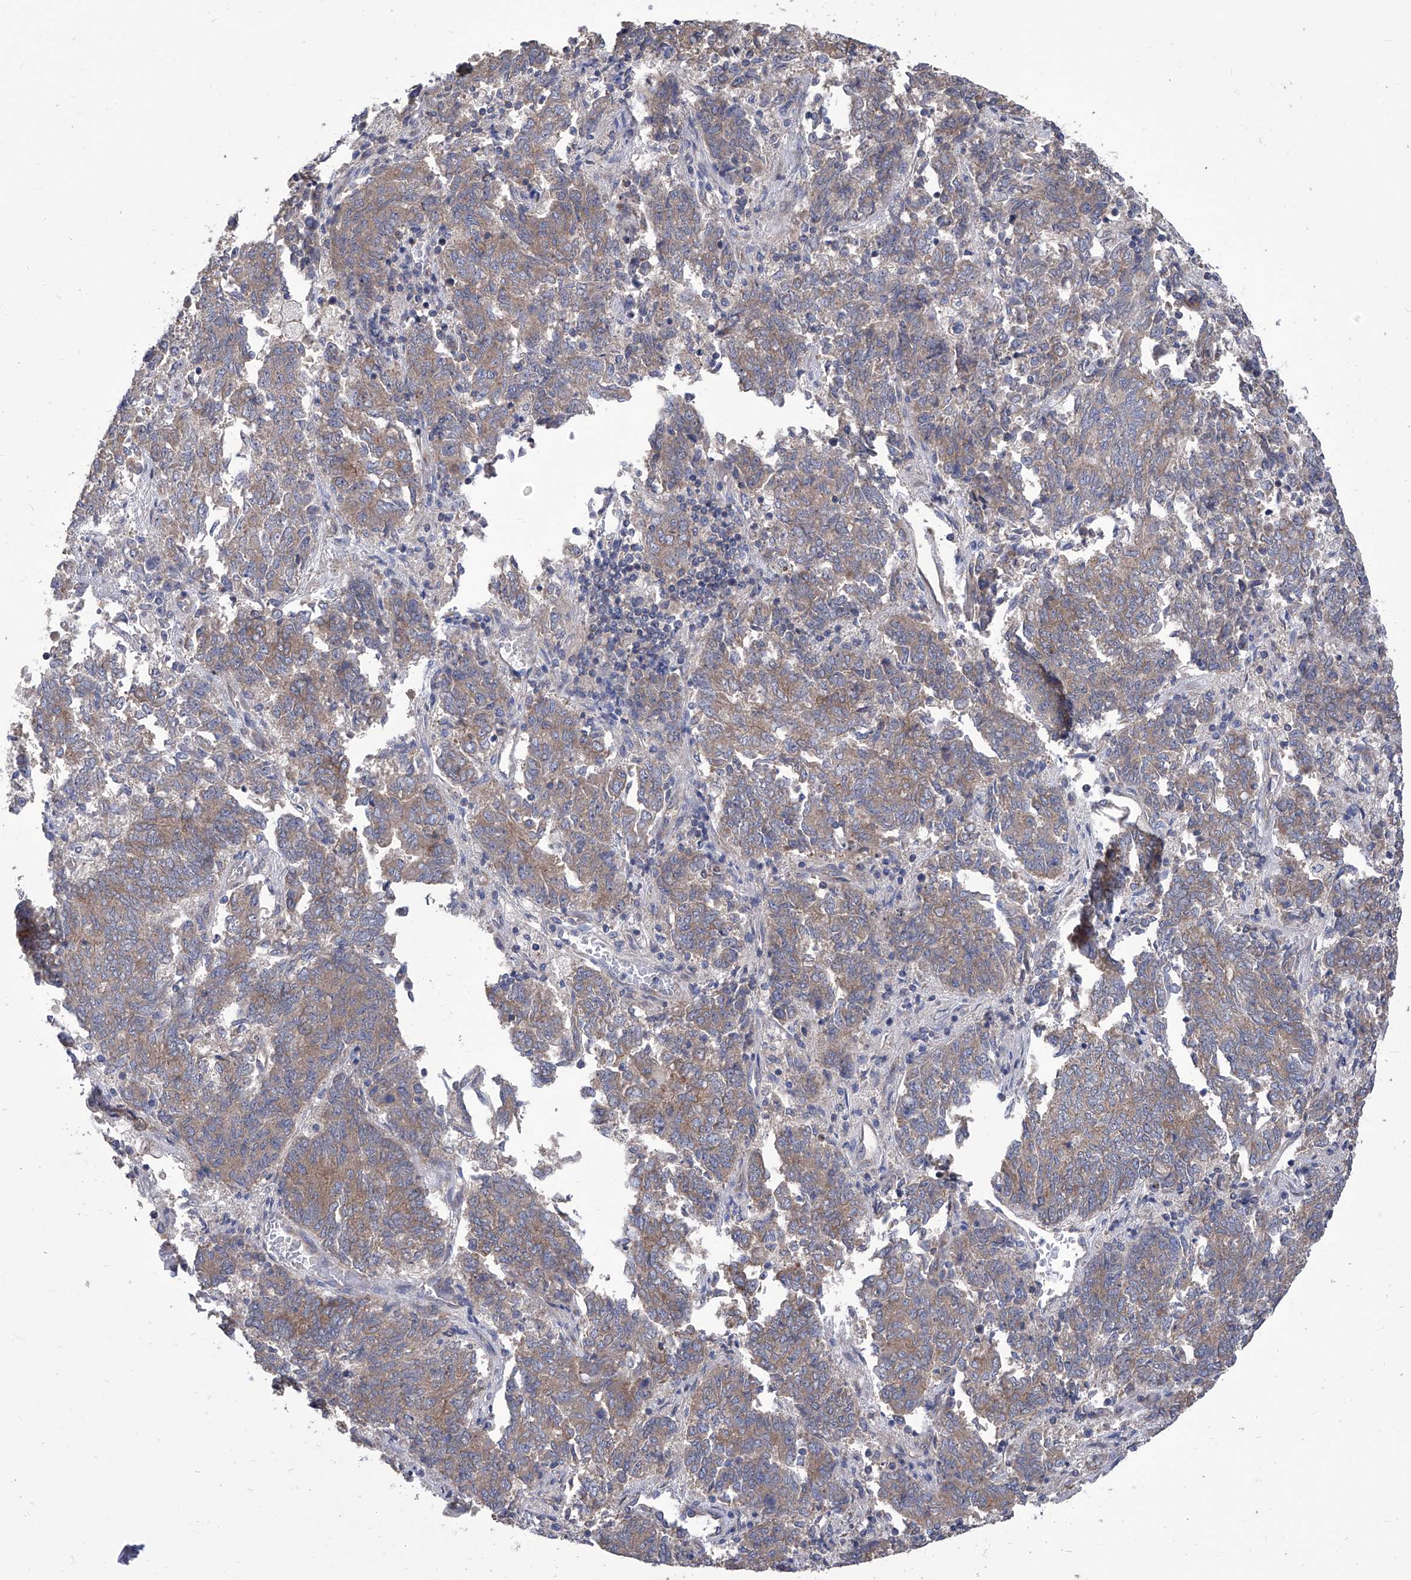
{"staining": {"intensity": "moderate", "quantity": ">75%", "location": "cytoplasmic/membranous"}, "tissue": "endometrial cancer", "cell_type": "Tumor cells", "image_type": "cancer", "snomed": [{"axis": "morphology", "description": "Adenocarcinoma, NOS"}, {"axis": "topography", "description": "Endometrium"}], "caption": "Adenocarcinoma (endometrial) stained for a protein (brown) exhibits moderate cytoplasmic/membranous positive expression in about >75% of tumor cells.", "gene": "TJAP1", "patient": {"sex": "female", "age": 80}}